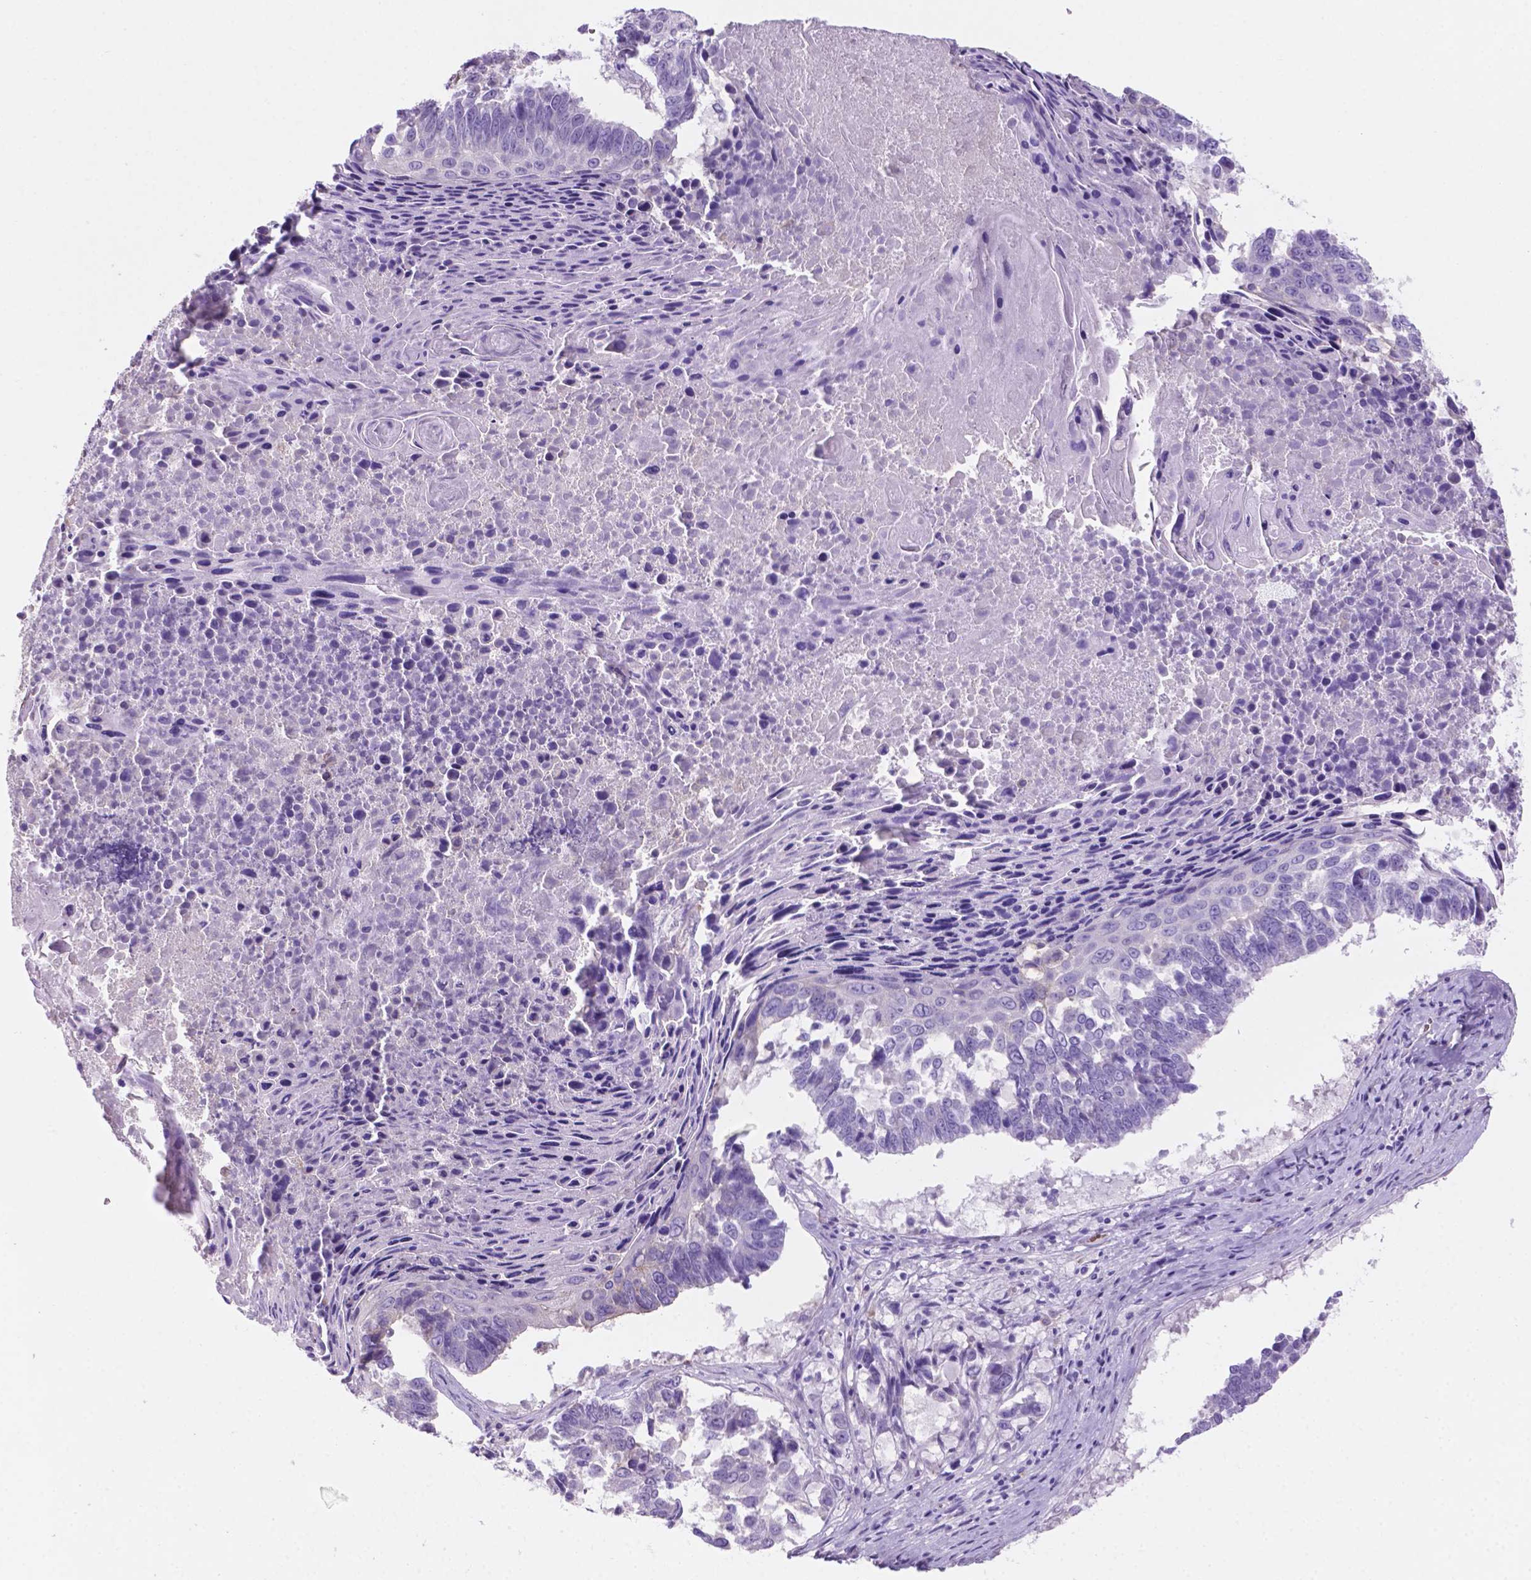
{"staining": {"intensity": "negative", "quantity": "none", "location": "none"}, "tissue": "lung cancer", "cell_type": "Tumor cells", "image_type": "cancer", "snomed": [{"axis": "morphology", "description": "Squamous cell carcinoma, NOS"}, {"axis": "topography", "description": "Lung"}], "caption": "Immunohistochemical staining of human lung cancer demonstrates no significant expression in tumor cells.", "gene": "GRIN2B", "patient": {"sex": "male", "age": 73}}